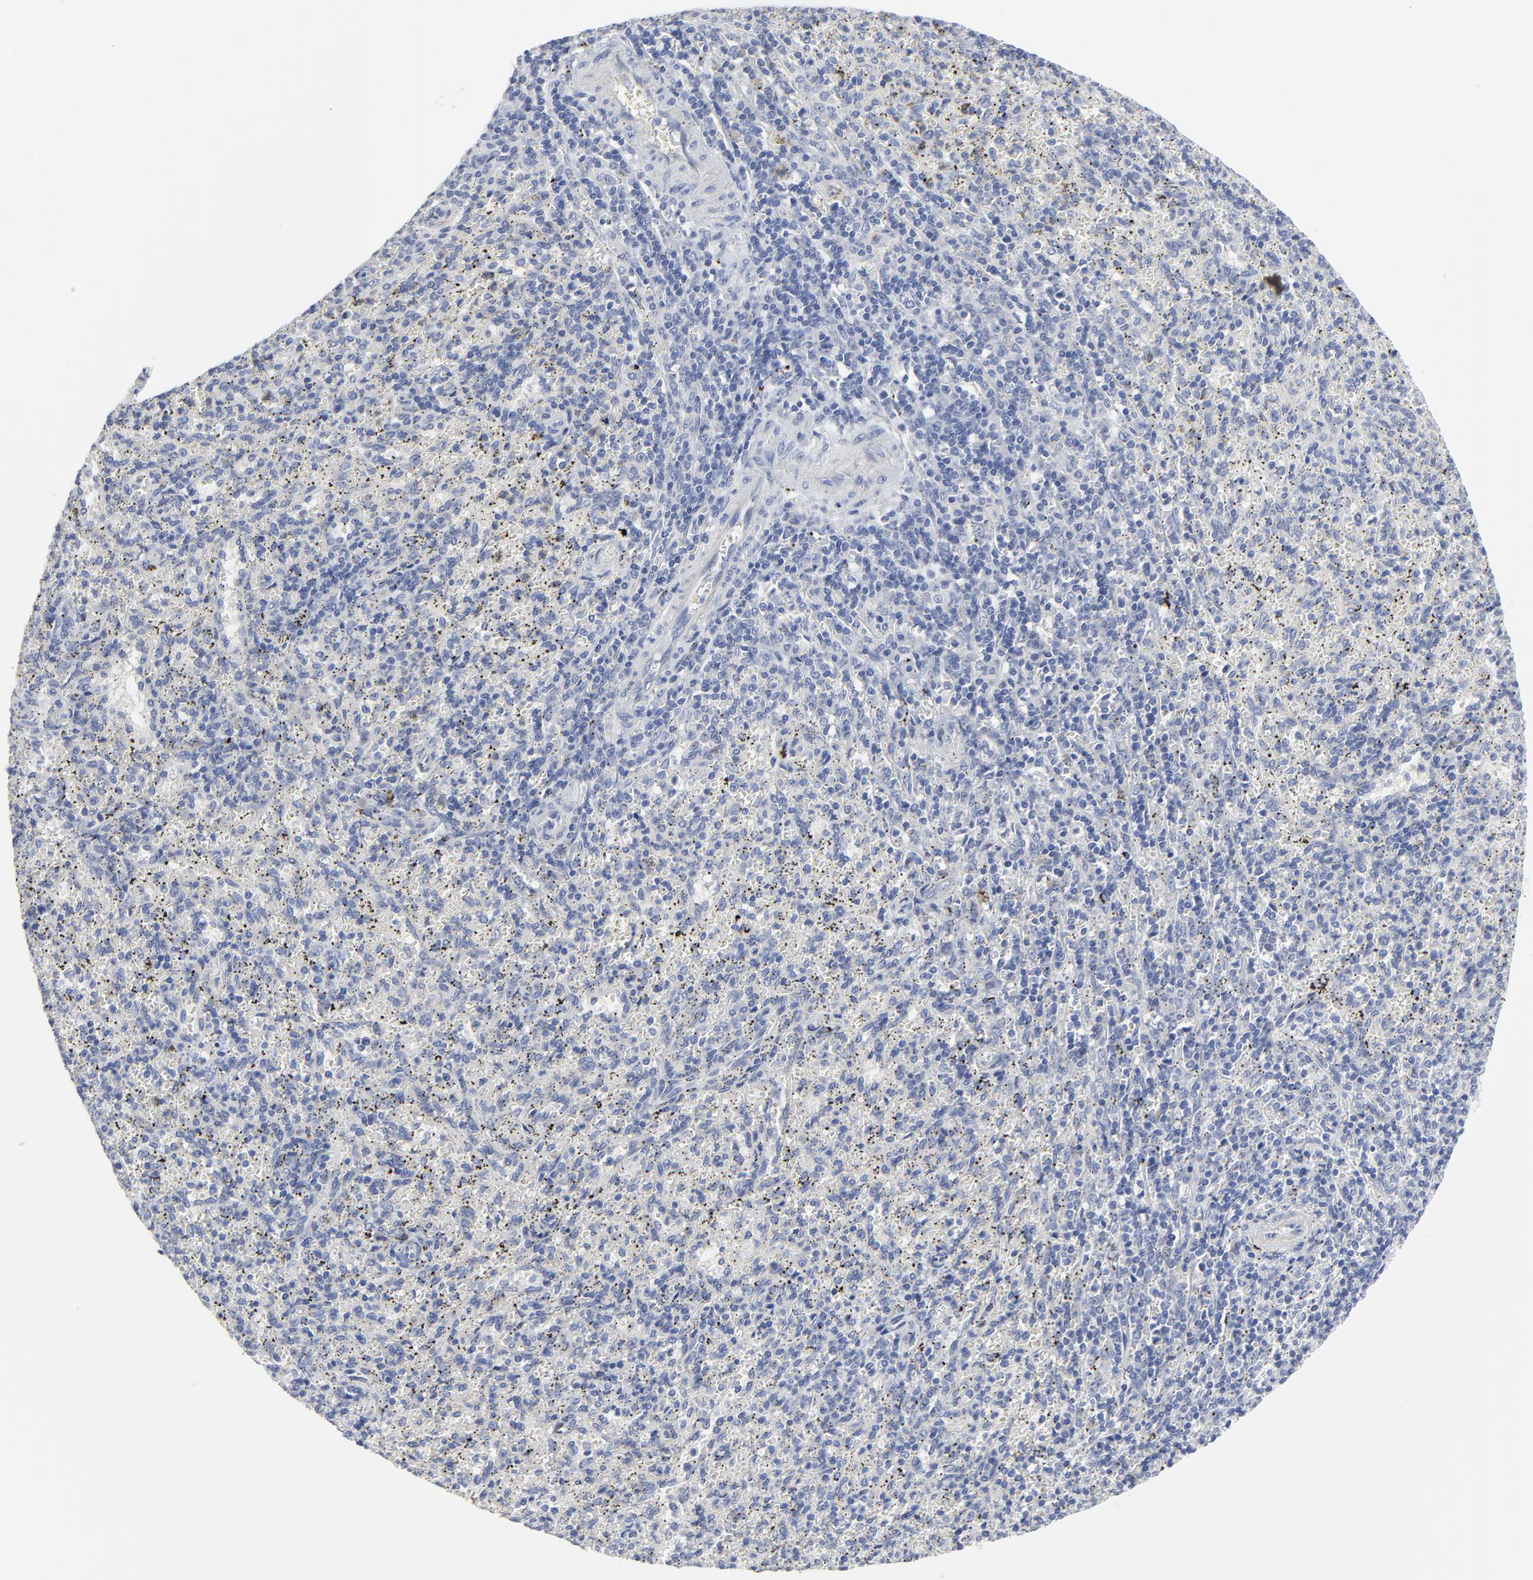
{"staining": {"intensity": "negative", "quantity": "none", "location": "none"}, "tissue": "spleen", "cell_type": "Cells in red pulp", "image_type": "normal", "snomed": [{"axis": "morphology", "description": "Normal tissue, NOS"}, {"axis": "topography", "description": "Spleen"}], "caption": "Immunohistochemistry image of unremarkable spleen: human spleen stained with DAB demonstrates no significant protein expression in cells in red pulp.", "gene": "DHRSX", "patient": {"sex": "female", "age": 10}}